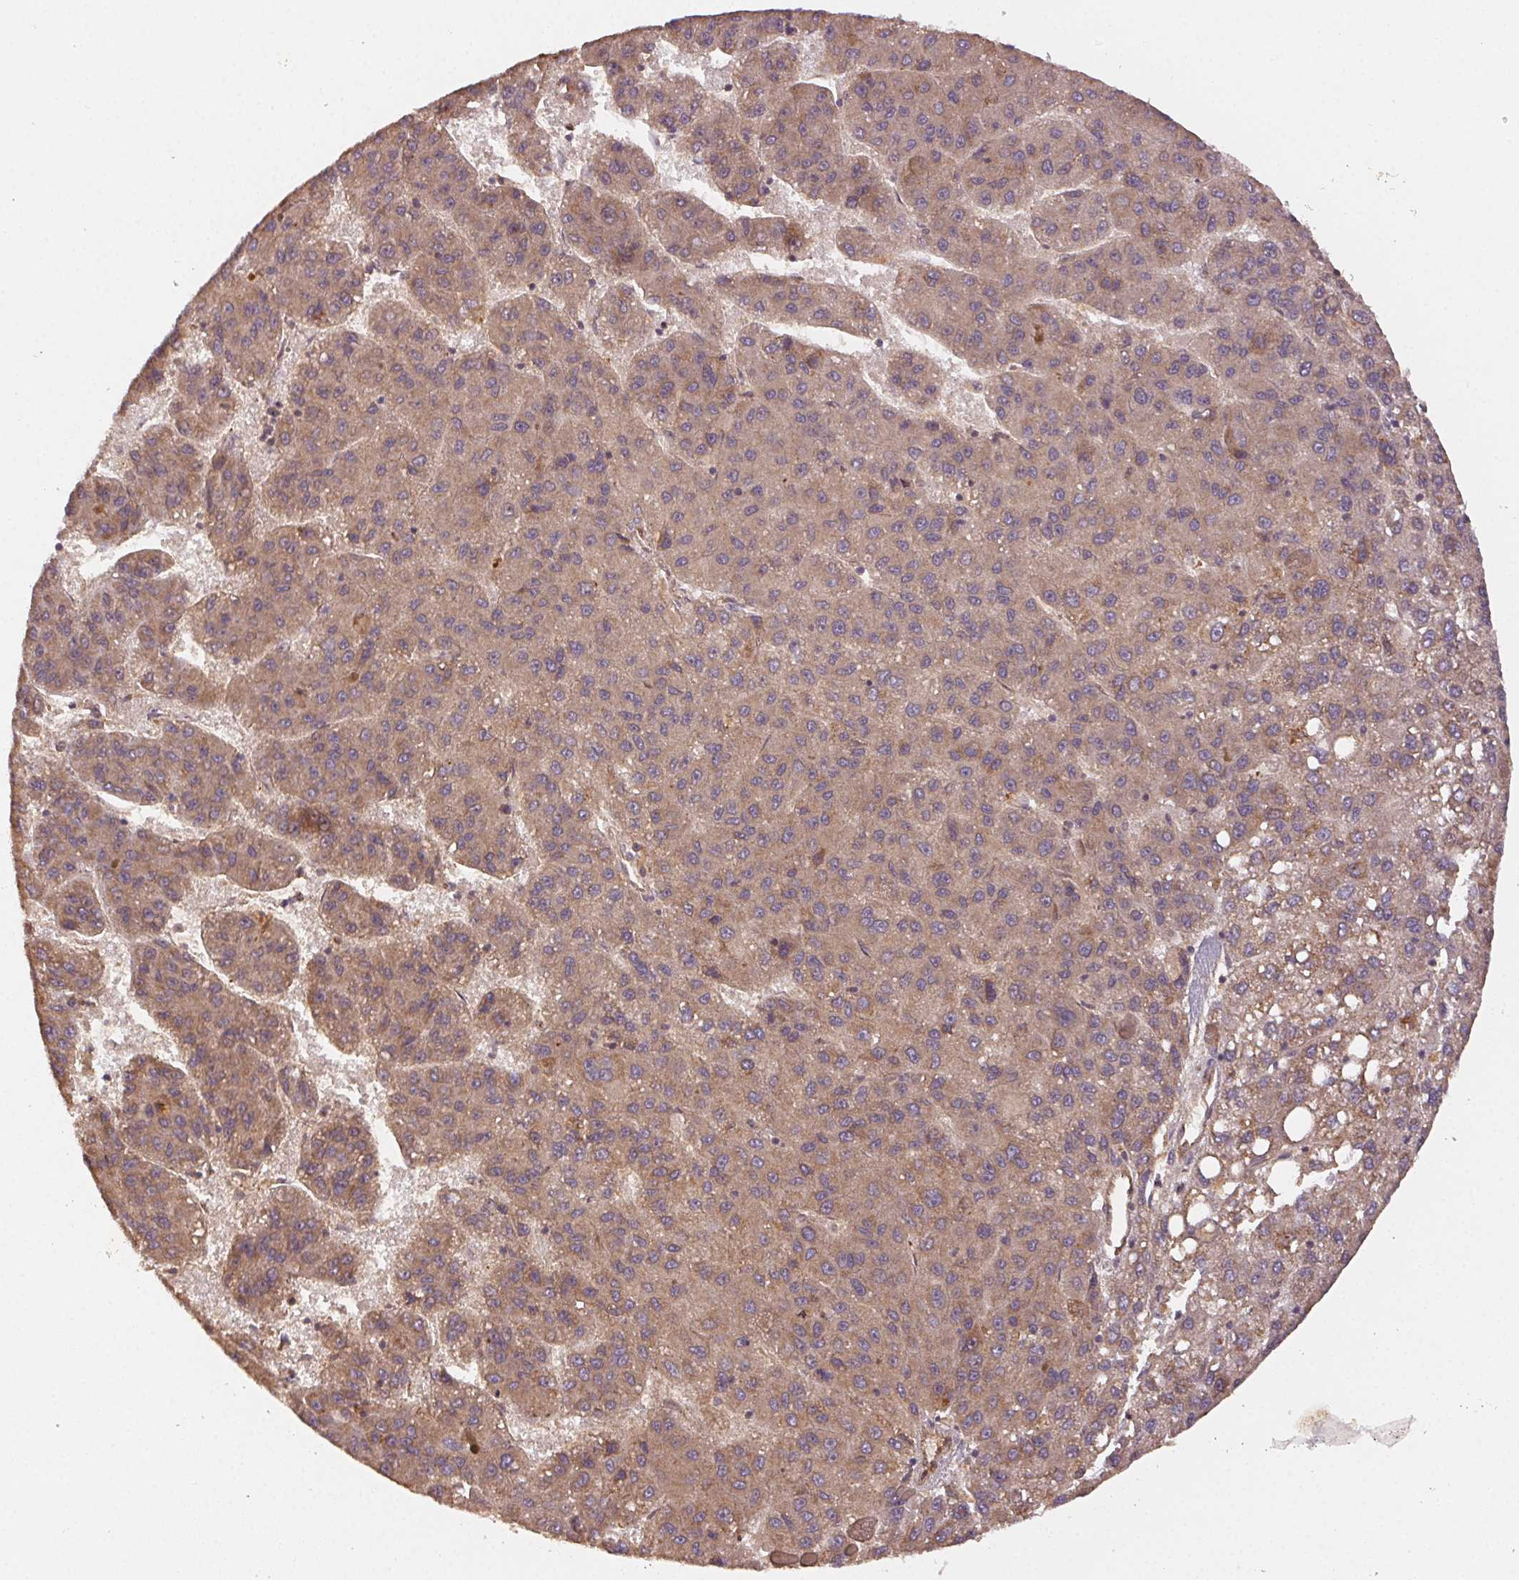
{"staining": {"intensity": "weak", "quantity": ">75%", "location": "cytoplasmic/membranous"}, "tissue": "liver cancer", "cell_type": "Tumor cells", "image_type": "cancer", "snomed": [{"axis": "morphology", "description": "Carcinoma, Hepatocellular, NOS"}, {"axis": "topography", "description": "Liver"}], "caption": "Protein staining displays weak cytoplasmic/membranous staining in about >75% of tumor cells in liver cancer.", "gene": "RALA", "patient": {"sex": "female", "age": 82}}